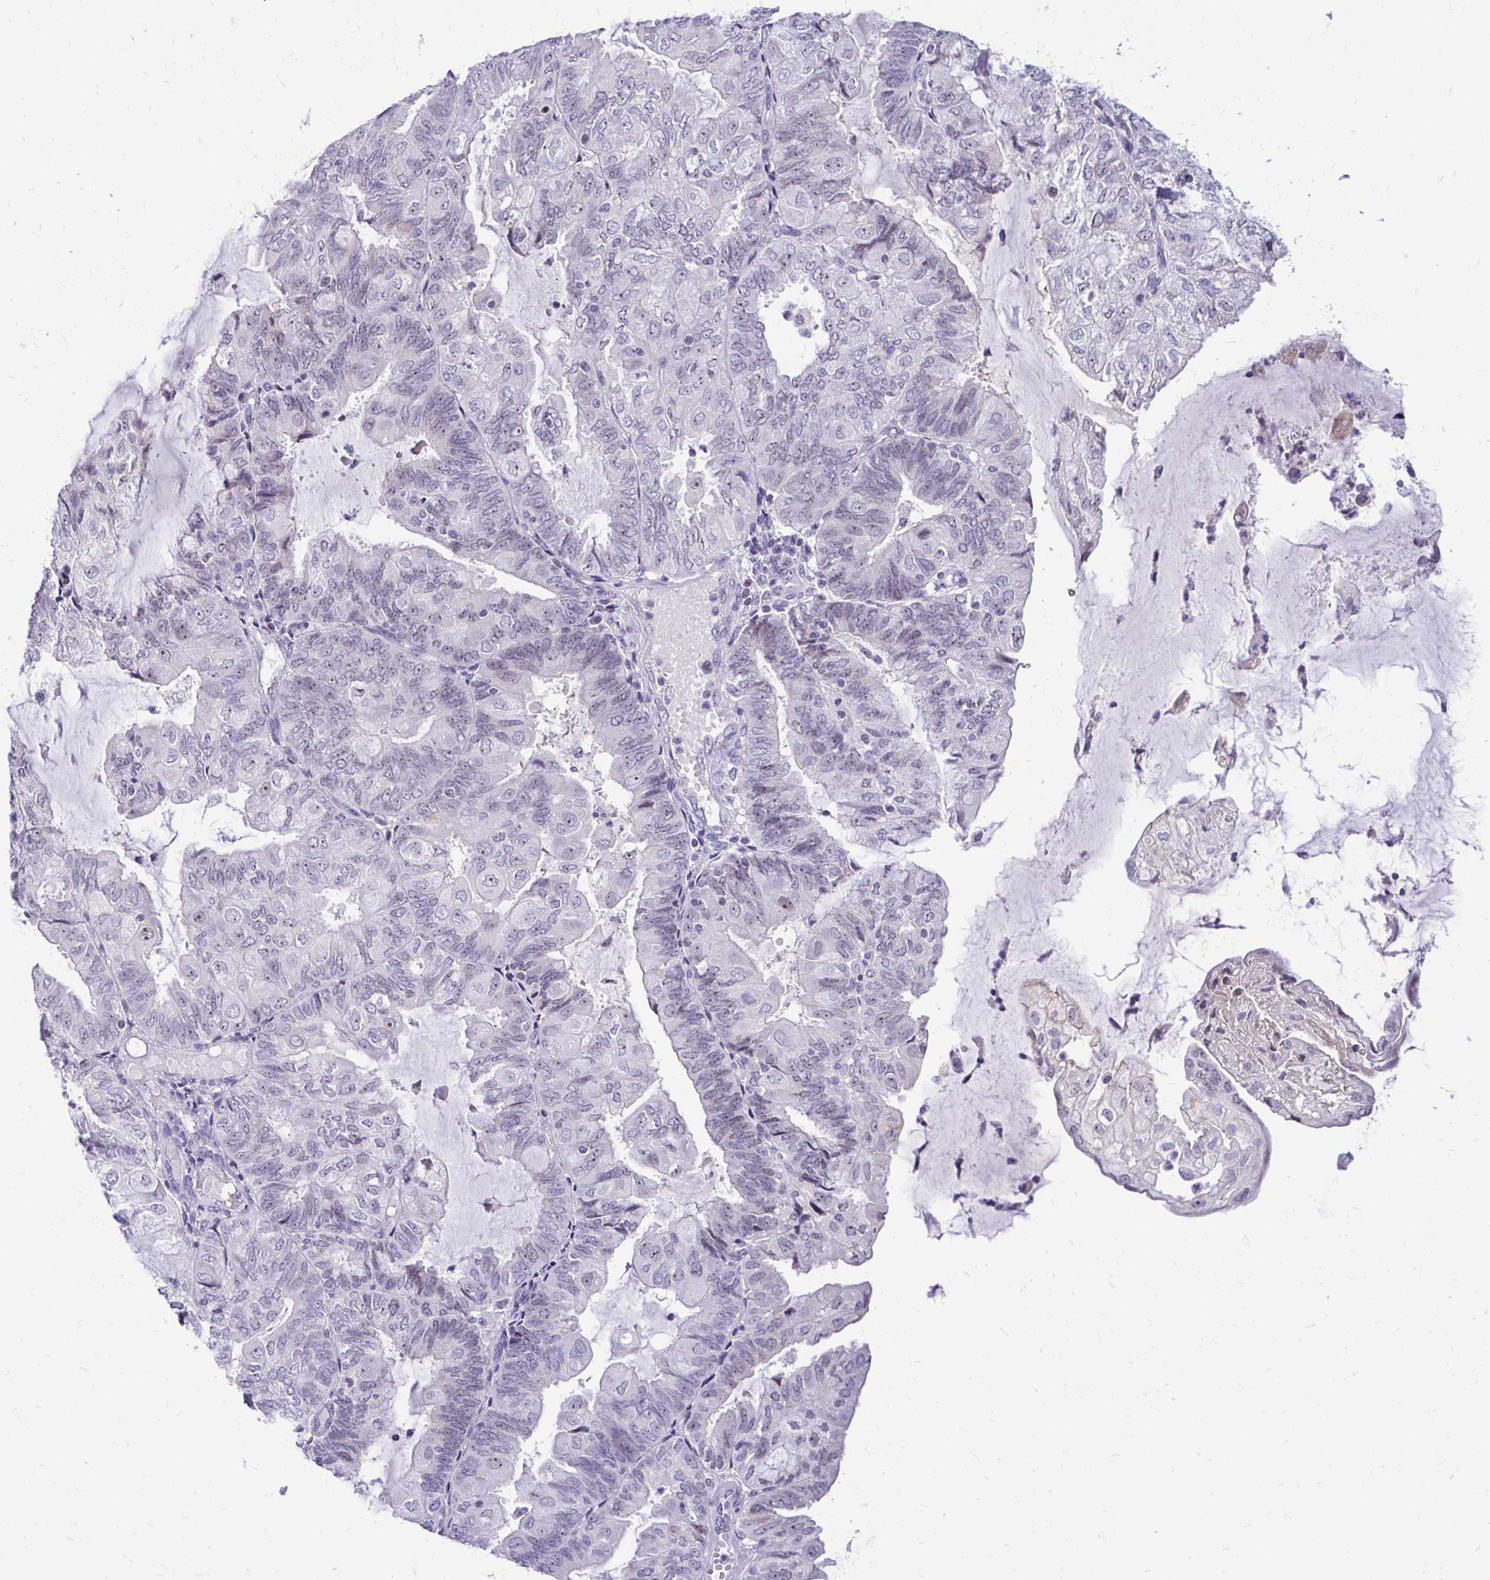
{"staining": {"intensity": "negative", "quantity": "none", "location": "none"}, "tissue": "endometrial cancer", "cell_type": "Tumor cells", "image_type": "cancer", "snomed": [{"axis": "morphology", "description": "Adenocarcinoma, NOS"}, {"axis": "topography", "description": "Endometrium"}], "caption": "Human endometrial adenocarcinoma stained for a protein using immunohistochemistry demonstrates no positivity in tumor cells.", "gene": "NIFK", "patient": {"sex": "female", "age": 81}}